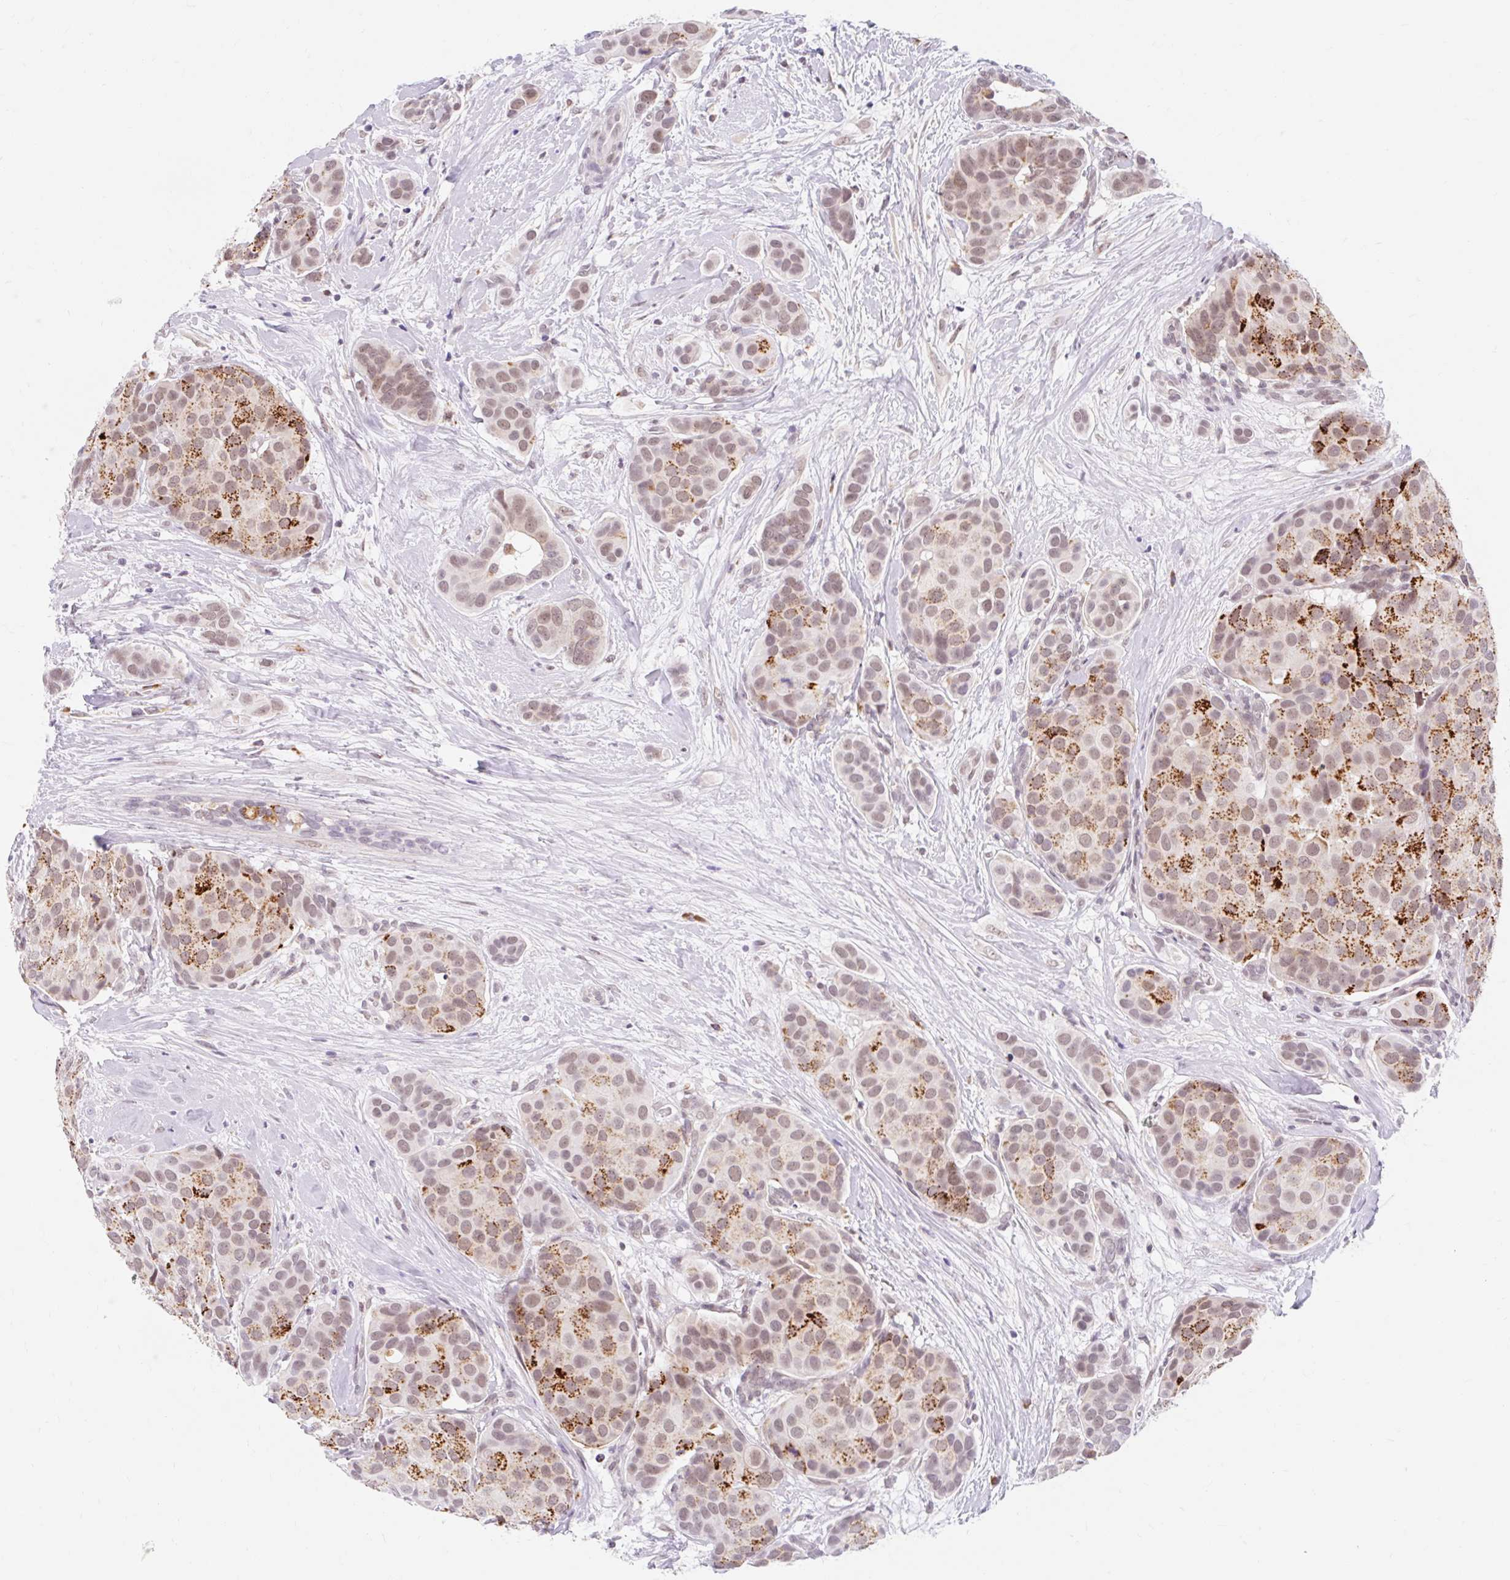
{"staining": {"intensity": "weak", "quantity": "<25%", "location": "cytoplasmic/membranous,nuclear"}, "tissue": "breast cancer", "cell_type": "Tumor cells", "image_type": "cancer", "snomed": [{"axis": "morphology", "description": "Duct carcinoma"}, {"axis": "topography", "description": "Breast"}], "caption": "Protein analysis of breast cancer (intraductal carcinoma) shows no significant staining in tumor cells.", "gene": "SRSF10", "patient": {"sex": "female", "age": 70}}